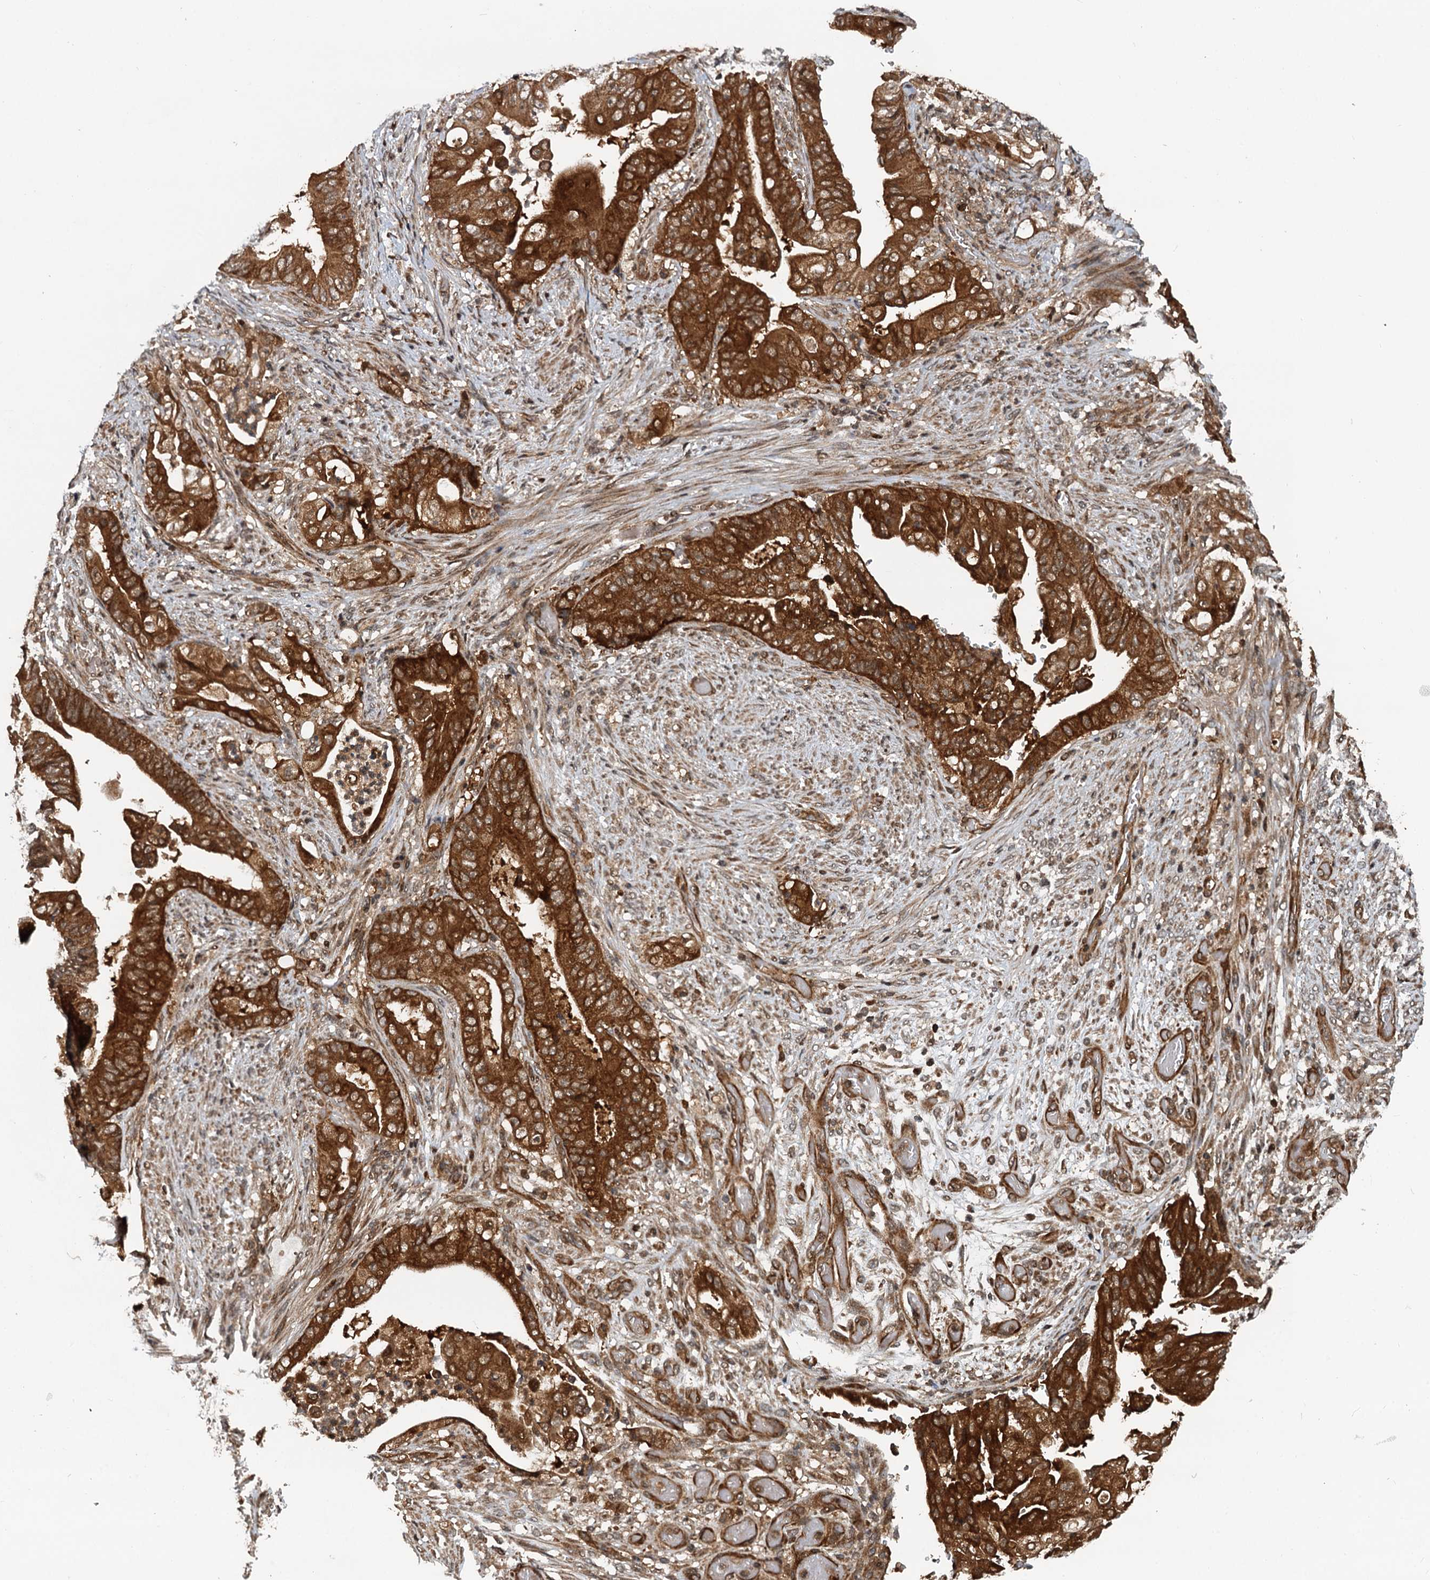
{"staining": {"intensity": "strong", "quantity": ">75%", "location": "cytoplasmic/membranous"}, "tissue": "stomach cancer", "cell_type": "Tumor cells", "image_type": "cancer", "snomed": [{"axis": "morphology", "description": "Adenocarcinoma, NOS"}, {"axis": "topography", "description": "Stomach"}], "caption": "Protein expression analysis of stomach adenocarcinoma exhibits strong cytoplasmic/membranous staining in approximately >75% of tumor cells.", "gene": "STUB1", "patient": {"sex": "female", "age": 73}}